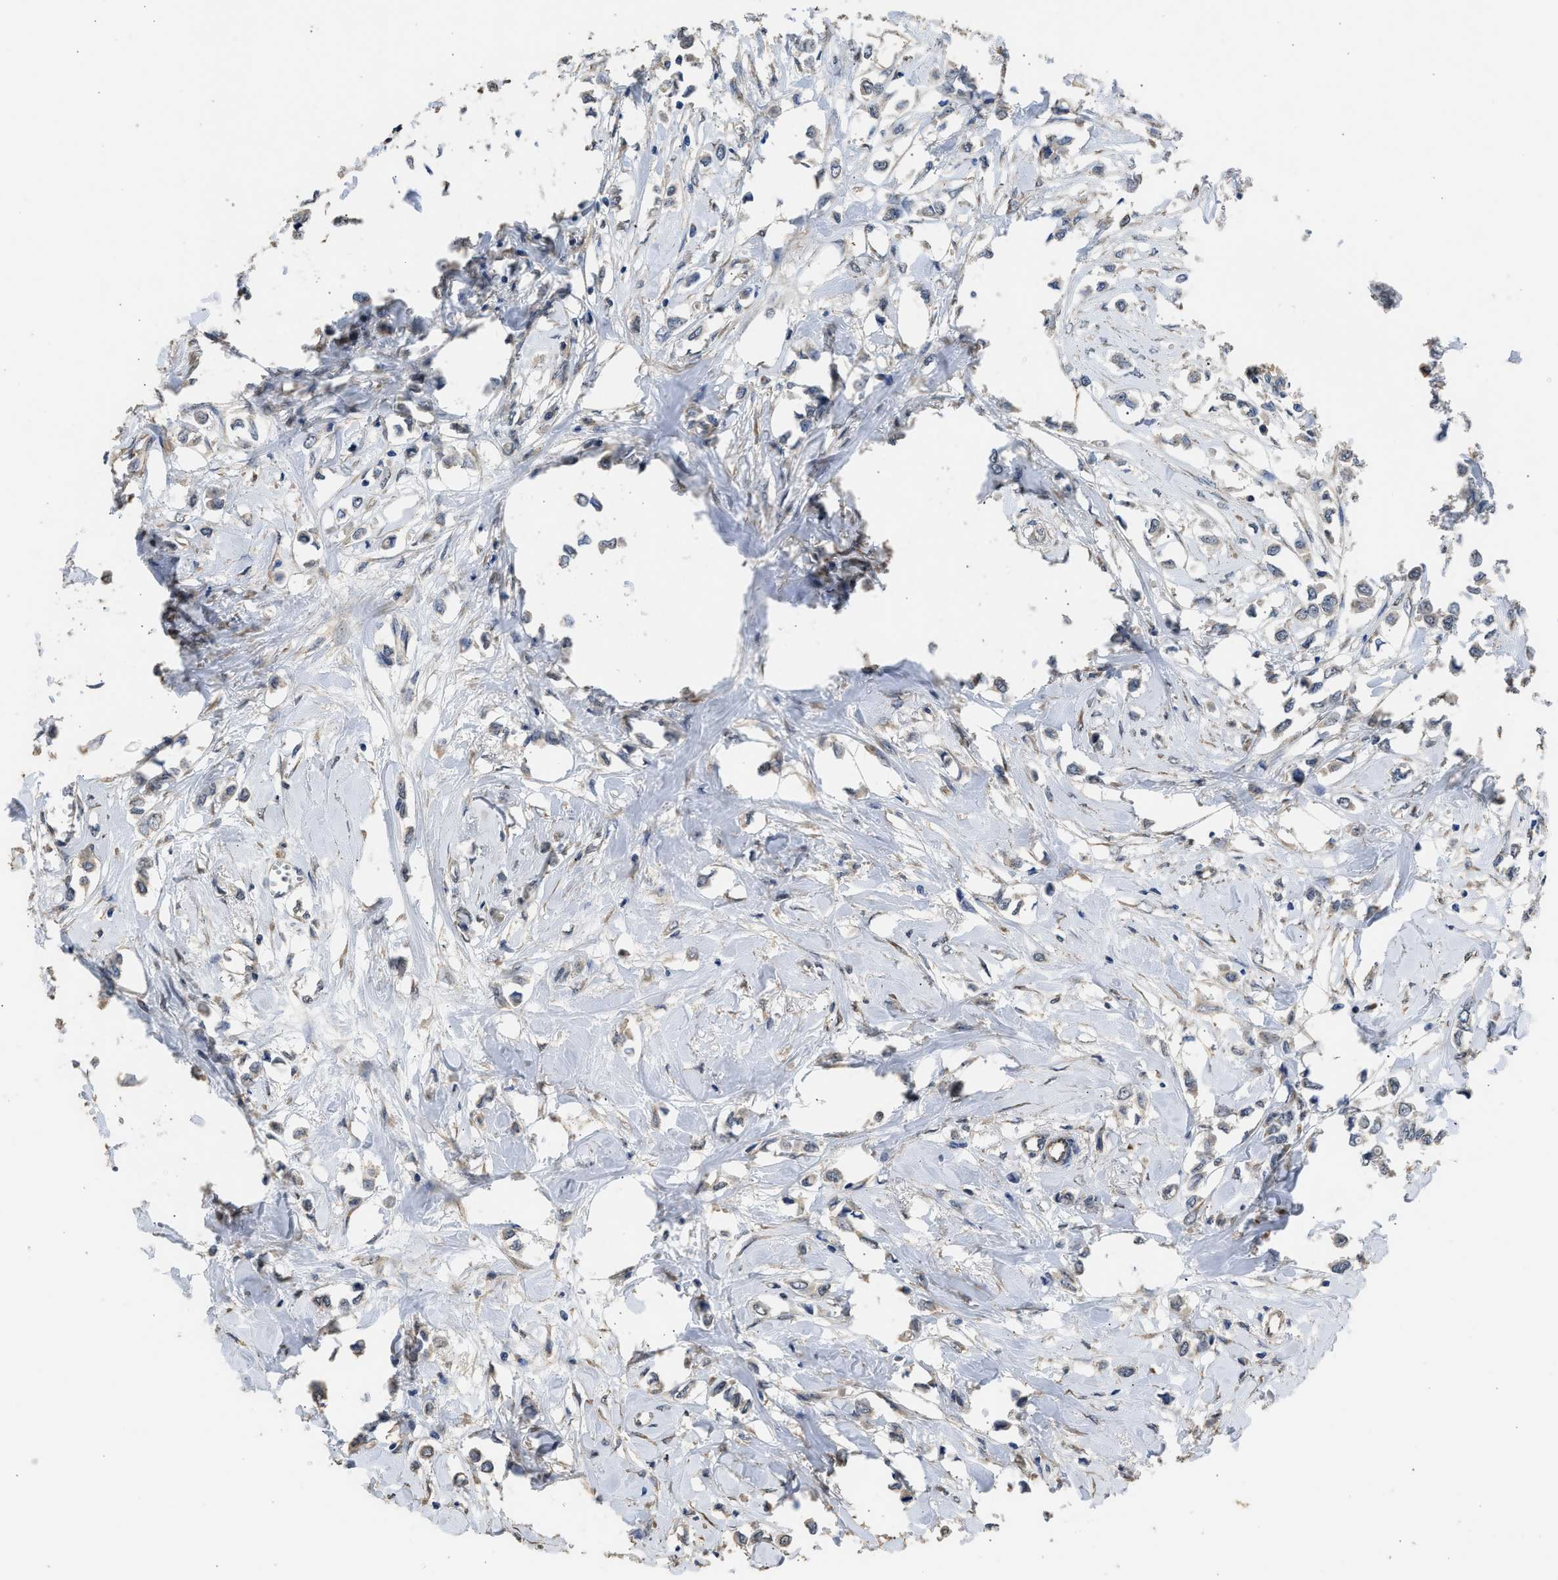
{"staining": {"intensity": "weak", "quantity": "<25%", "location": "cytoplasmic/membranous"}, "tissue": "breast cancer", "cell_type": "Tumor cells", "image_type": "cancer", "snomed": [{"axis": "morphology", "description": "Lobular carcinoma"}, {"axis": "topography", "description": "Breast"}], "caption": "This is an immunohistochemistry photomicrograph of breast cancer (lobular carcinoma). There is no staining in tumor cells.", "gene": "SPINT2", "patient": {"sex": "female", "age": 51}}